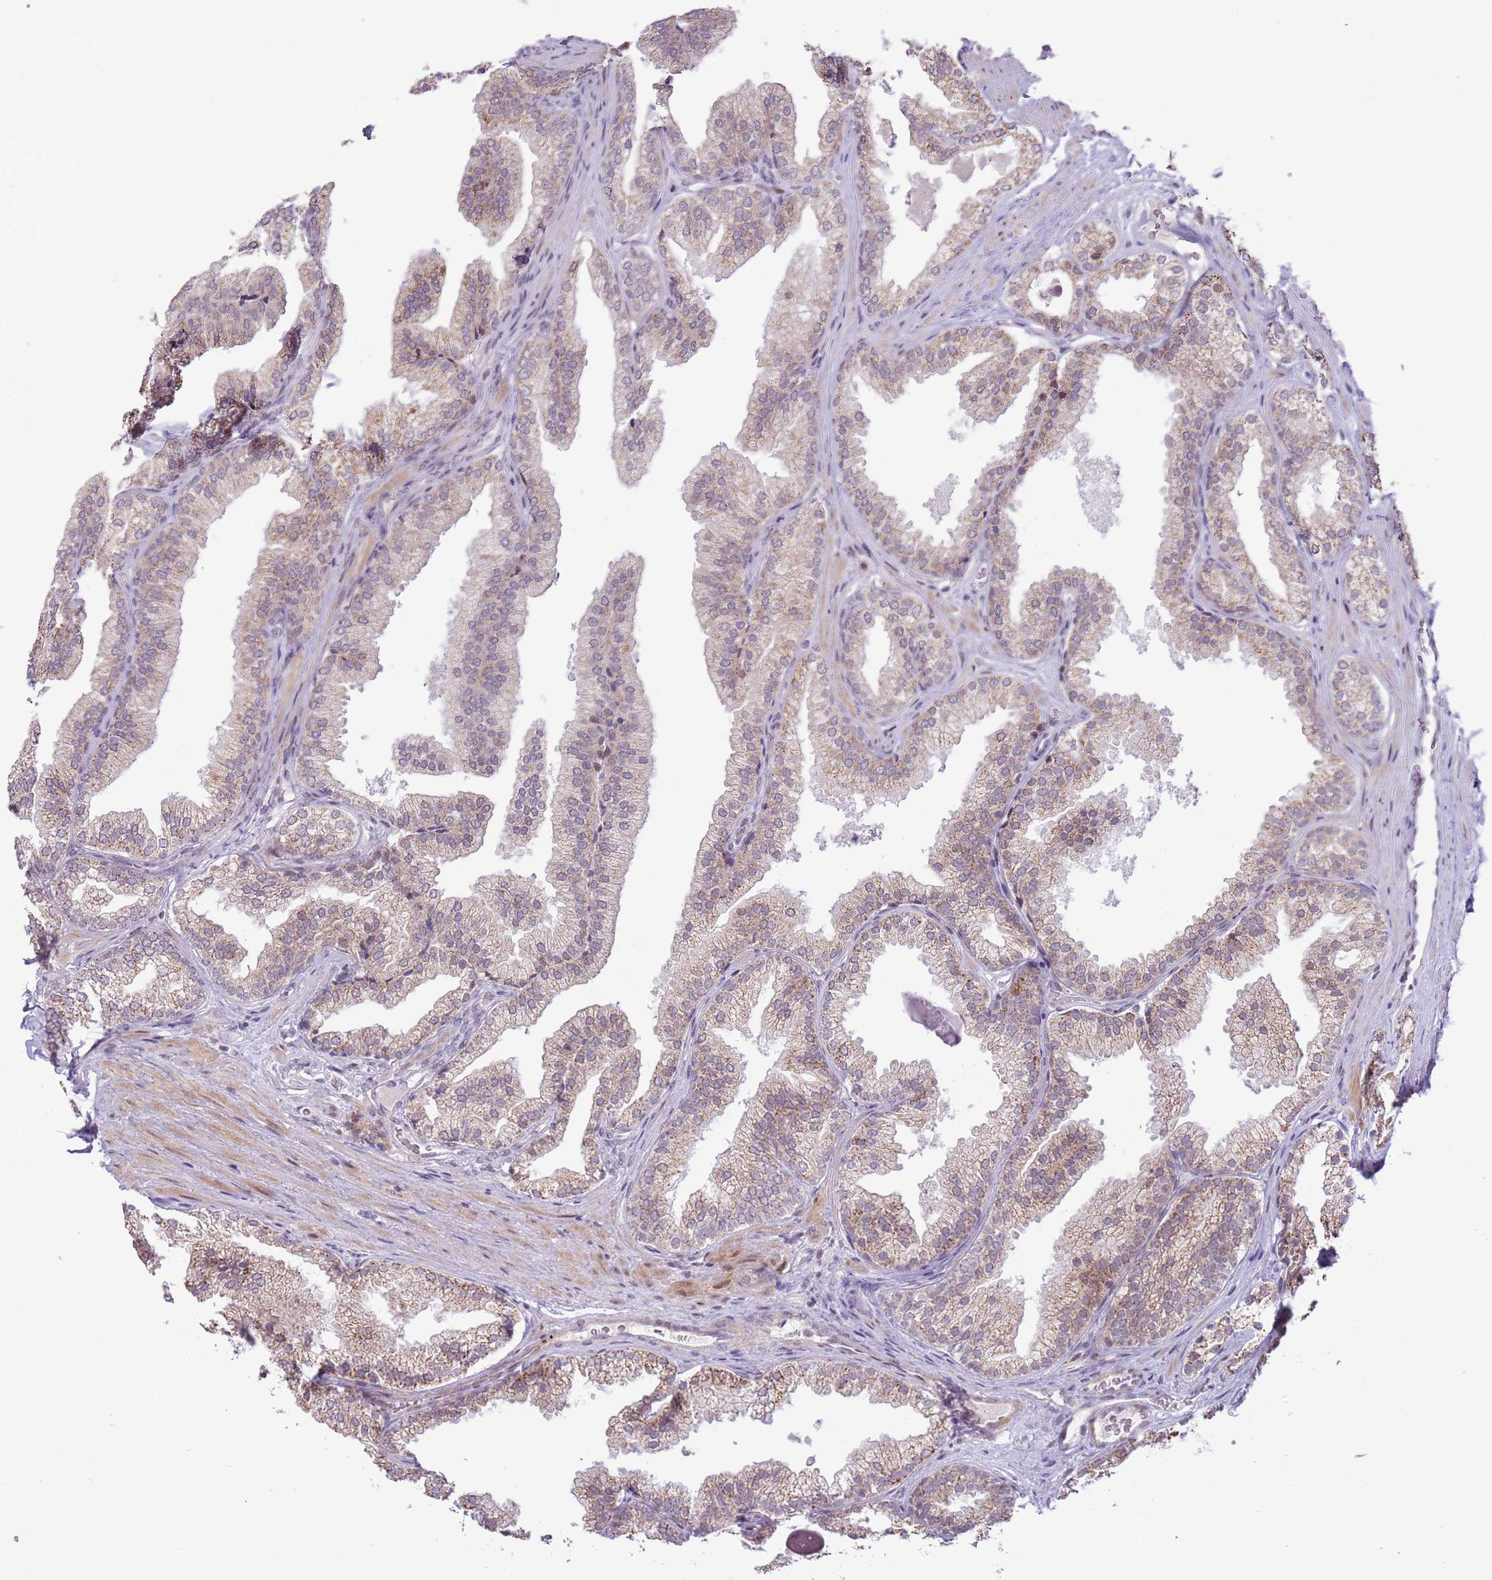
{"staining": {"intensity": "moderate", "quantity": "25%-75%", "location": "cytoplasmic/membranous"}, "tissue": "prostate", "cell_type": "Glandular cells", "image_type": "normal", "snomed": [{"axis": "morphology", "description": "Normal tissue, NOS"}, {"axis": "topography", "description": "Prostate"}], "caption": "High-magnification brightfield microscopy of normal prostate stained with DAB (3,3'-diaminobenzidine) (brown) and counterstained with hematoxylin (blue). glandular cells exhibit moderate cytoplasmic/membranous staining is present in approximately25%-75% of cells.", "gene": "MLLT11", "patient": {"sex": "male", "age": 76}}